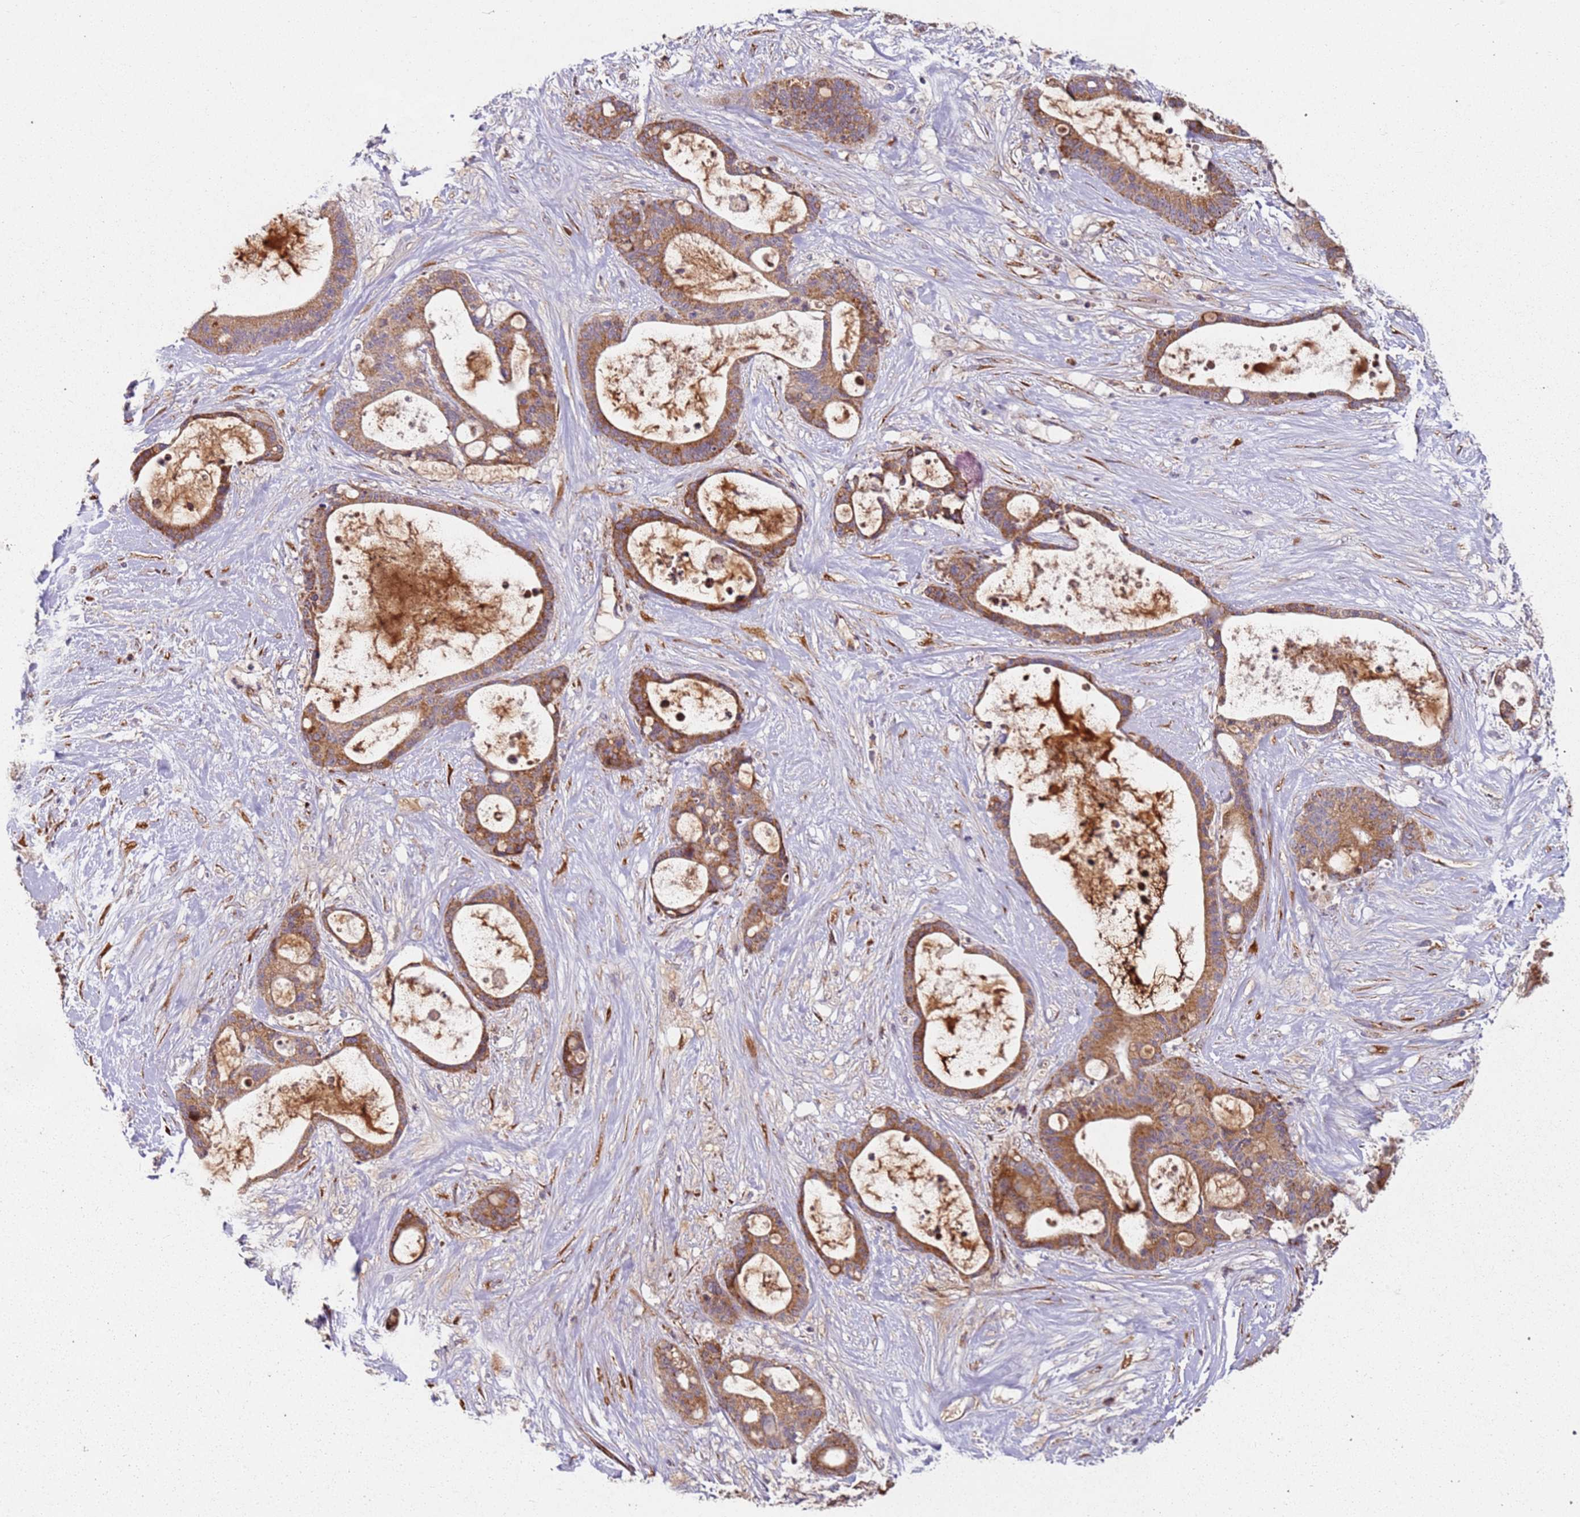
{"staining": {"intensity": "moderate", "quantity": ">75%", "location": "cytoplasmic/membranous"}, "tissue": "liver cancer", "cell_type": "Tumor cells", "image_type": "cancer", "snomed": [{"axis": "morphology", "description": "Normal tissue, NOS"}, {"axis": "morphology", "description": "Cholangiocarcinoma"}, {"axis": "topography", "description": "Liver"}, {"axis": "topography", "description": "Peripheral nerve tissue"}], "caption": "IHC photomicrograph of neoplastic tissue: human cholangiocarcinoma (liver) stained using immunohistochemistry demonstrates medium levels of moderate protein expression localized specifically in the cytoplasmic/membranous of tumor cells, appearing as a cytoplasmic/membranous brown color.", "gene": "ARFRP1", "patient": {"sex": "female", "age": 73}}